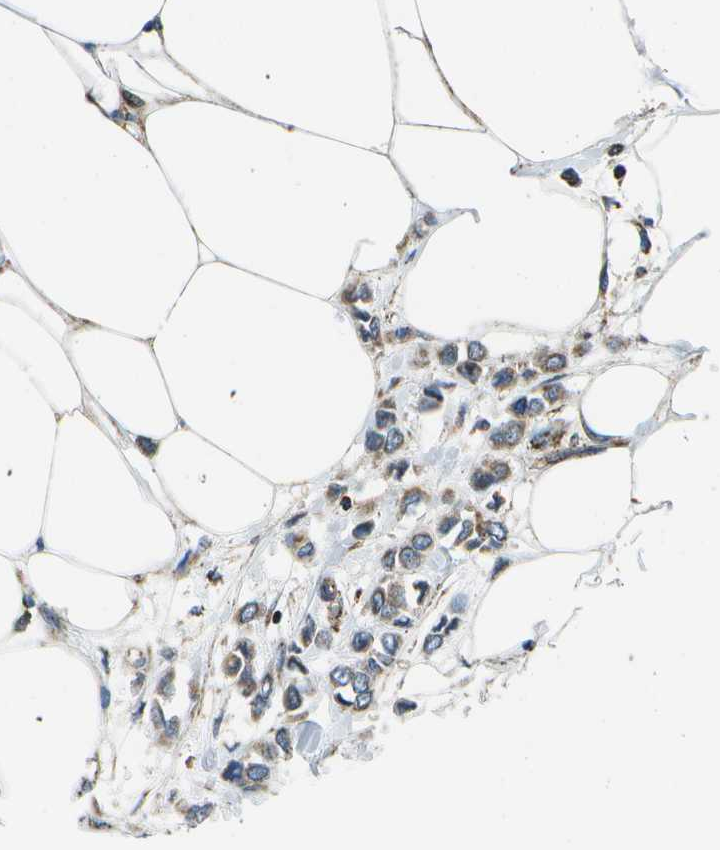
{"staining": {"intensity": "weak", "quantity": ">75%", "location": "cytoplasmic/membranous"}, "tissue": "breast cancer", "cell_type": "Tumor cells", "image_type": "cancer", "snomed": [{"axis": "morphology", "description": "Lobular carcinoma"}, {"axis": "topography", "description": "Breast"}], "caption": "Immunohistochemical staining of human breast cancer (lobular carcinoma) reveals low levels of weak cytoplasmic/membranous protein positivity in about >75% of tumor cells. (DAB (3,3'-diaminobenzidine) IHC with brightfield microscopy, high magnification).", "gene": "MVK", "patient": {"sex": "female", "age": 51}}